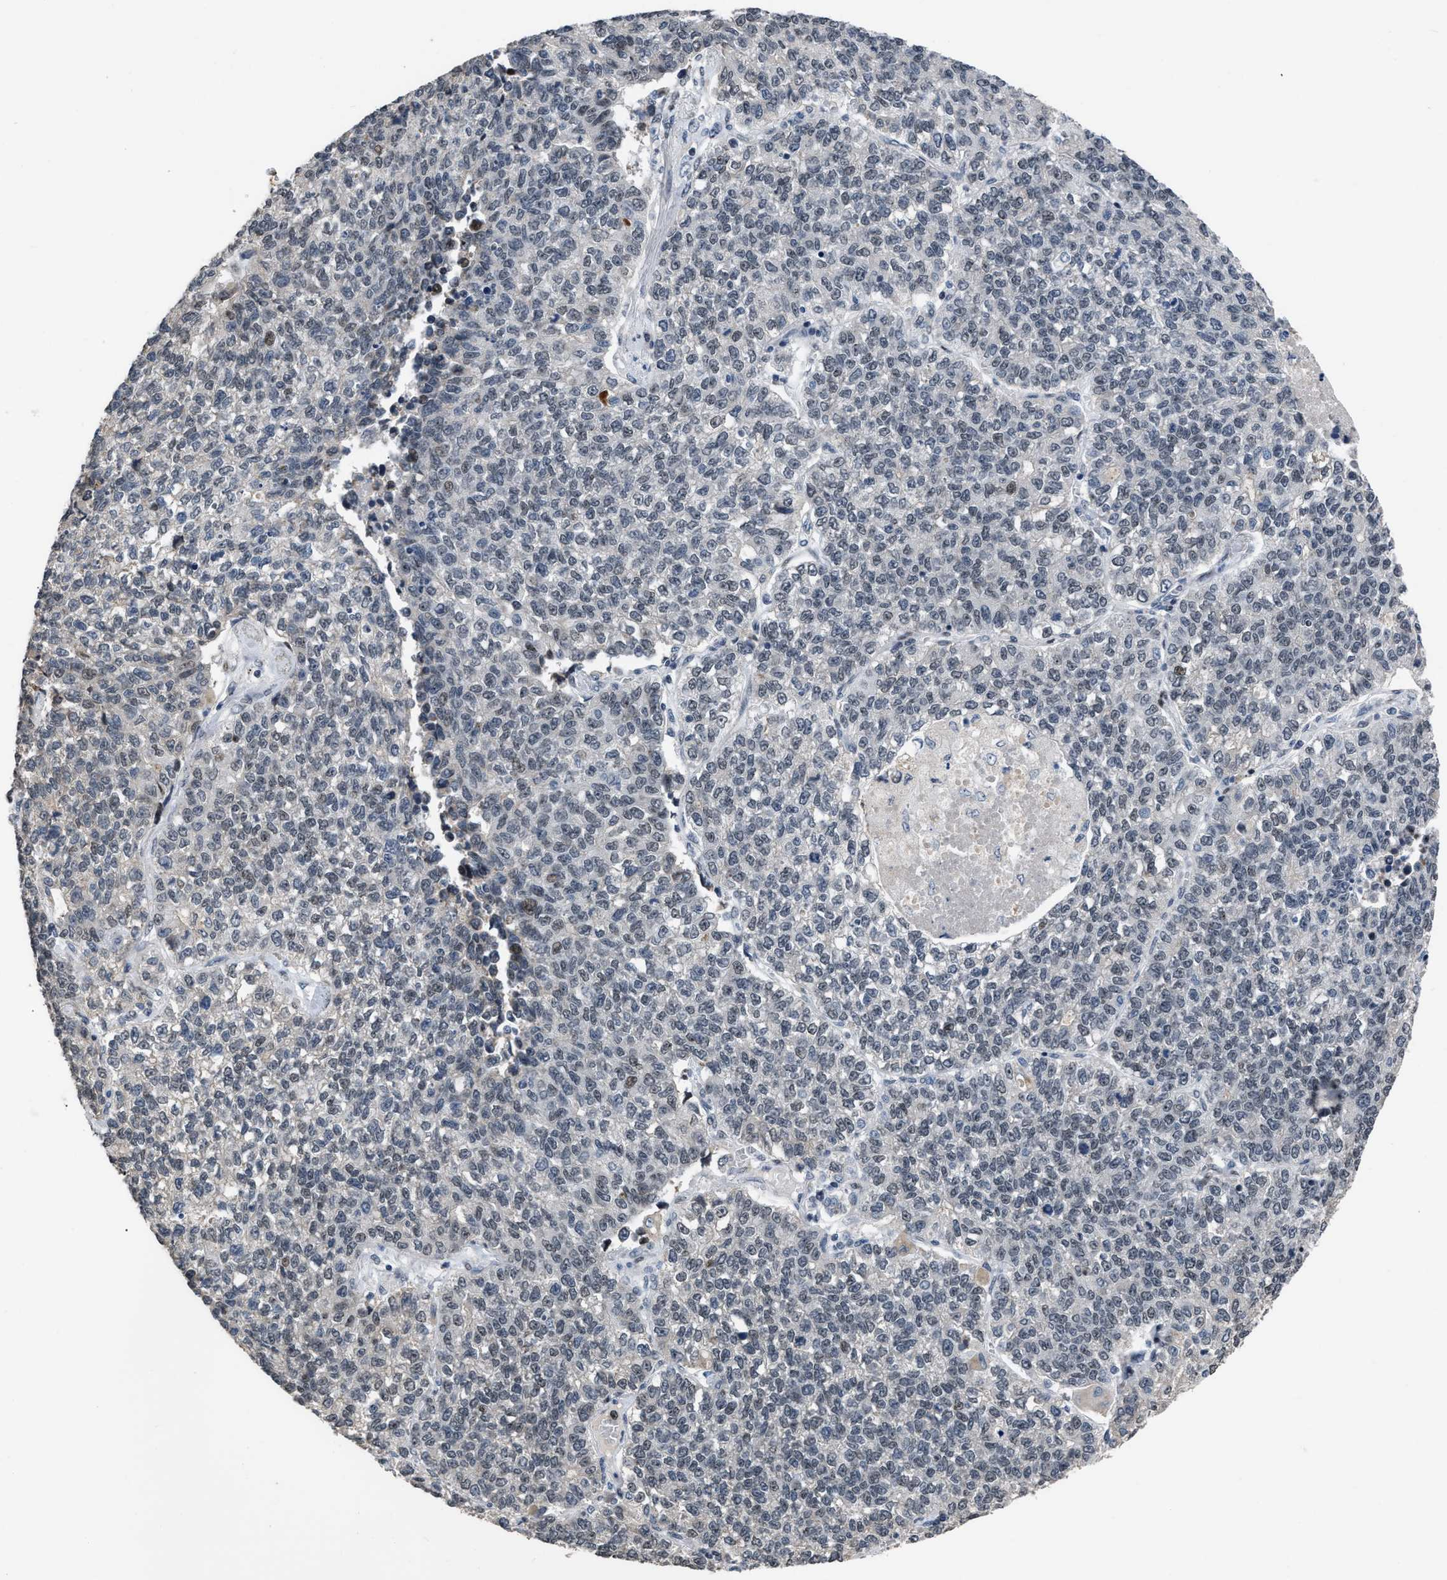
{"staining": {"intensity": "negative", "quantity": "none", "location": "none"}, "tissue": "lung cancer", "cell_type": "Tumor cells", "image_type": "cancer", "snomed": [{"axis": "morphology", "description": "Adenocarcinoma, NOS"}, {"axis": "topography", "description": "Lung"}], "caption": "The immunohistochemistry photomicrograph has no significant expression in tumor cells of lung adenocarcinoma tissue.", "gene": "SETDB1", "patient": {"sex": "male", "age": 49}}